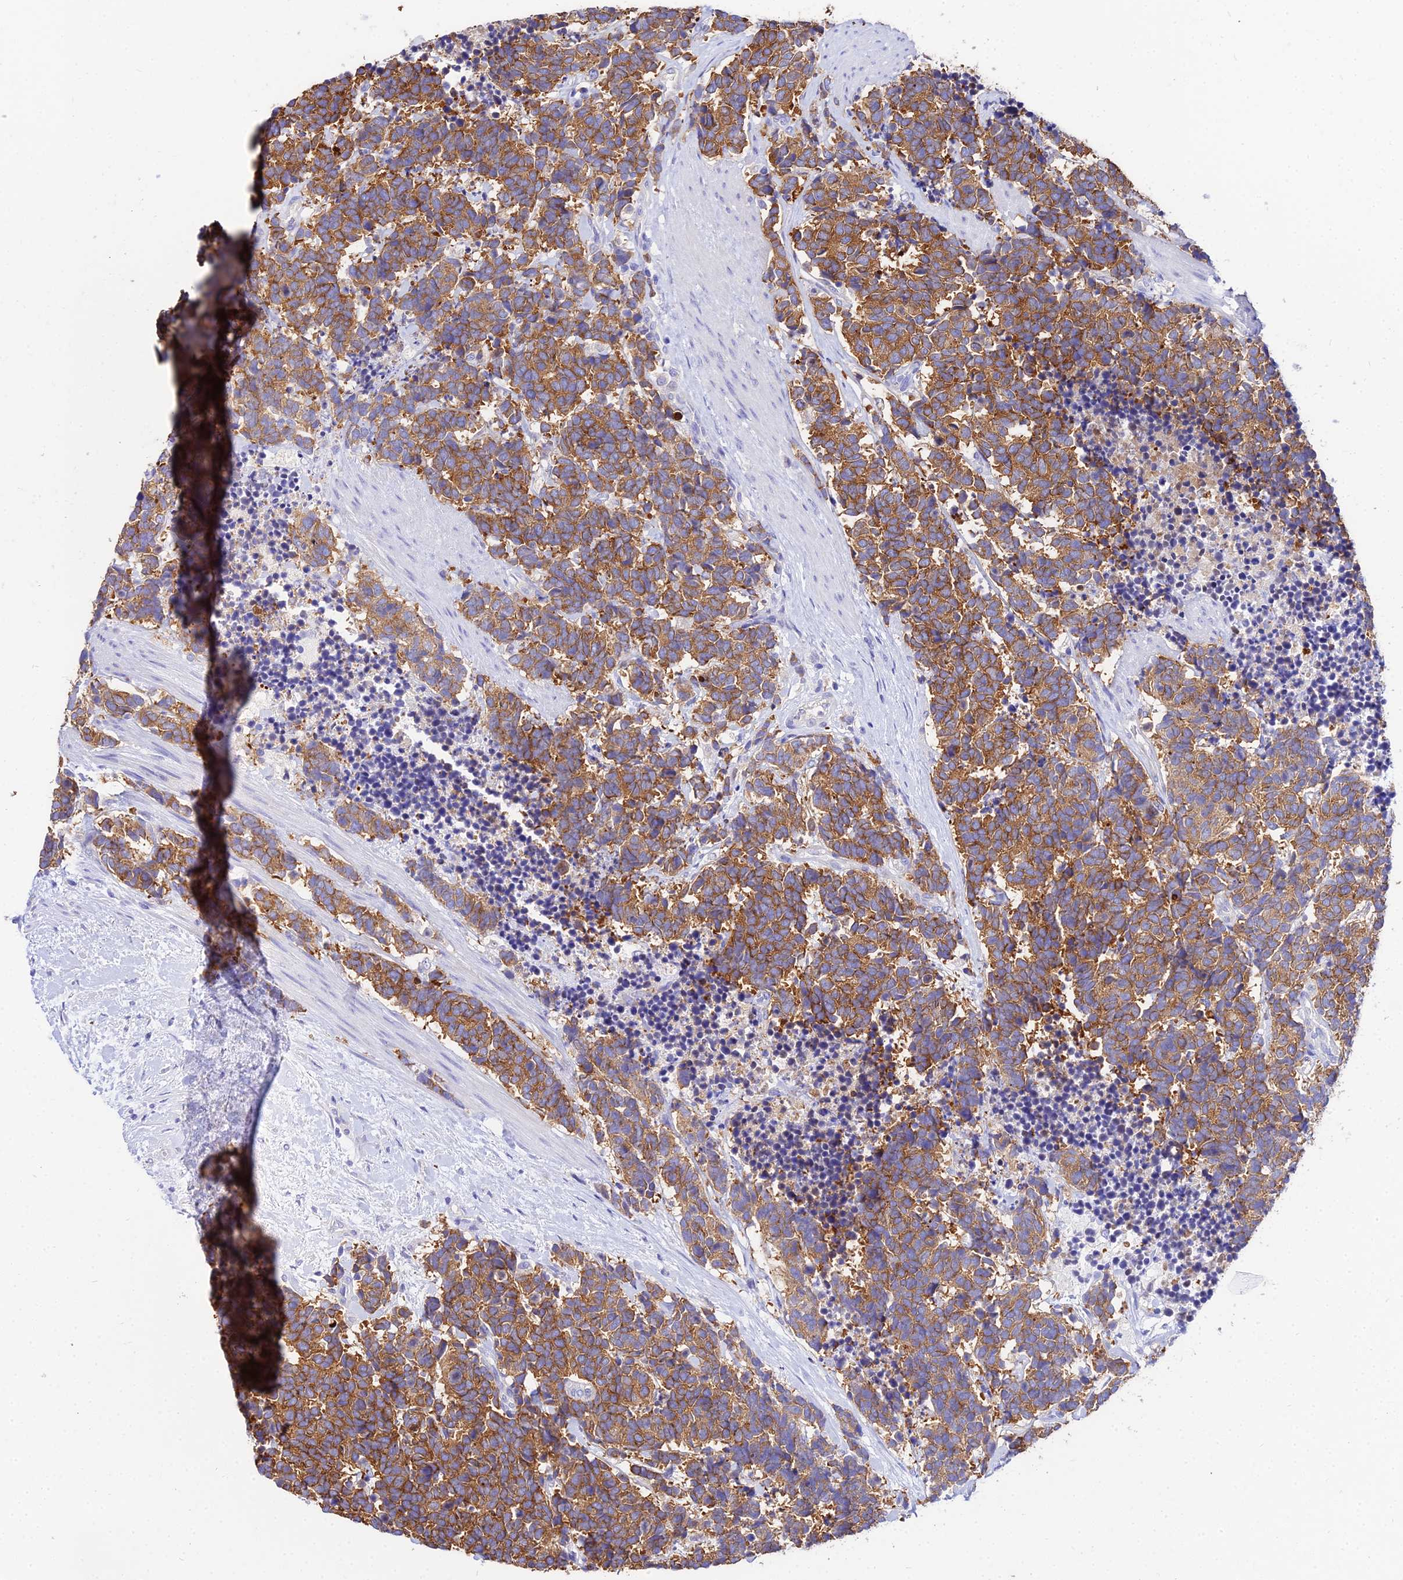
{"staining": {"intensity": "strong", "quantity": ">75%", "location": "cytoplasmic/membranous"}, "tissue": "carcinoid", "cell_type": "Tumor cells", "image_type": "cancer", "snomed": [{"axis": "morphology", "description": "Carcinoma, NOS"}, {"axis": "morphology", "description": "Carcinoid, malignant, NOS"}, {"axis": "topography", "description": "Prostate"}], "caption": "Tumor cells display high levels of strong cytoplasmic/membranous staining in approximately >75% of cells in human carcinoma. (Brightfield microscopy of DAB IHC at high magnification).", "gene": "TUBA3D", "patient": {"sex": "male", "age": 57}}